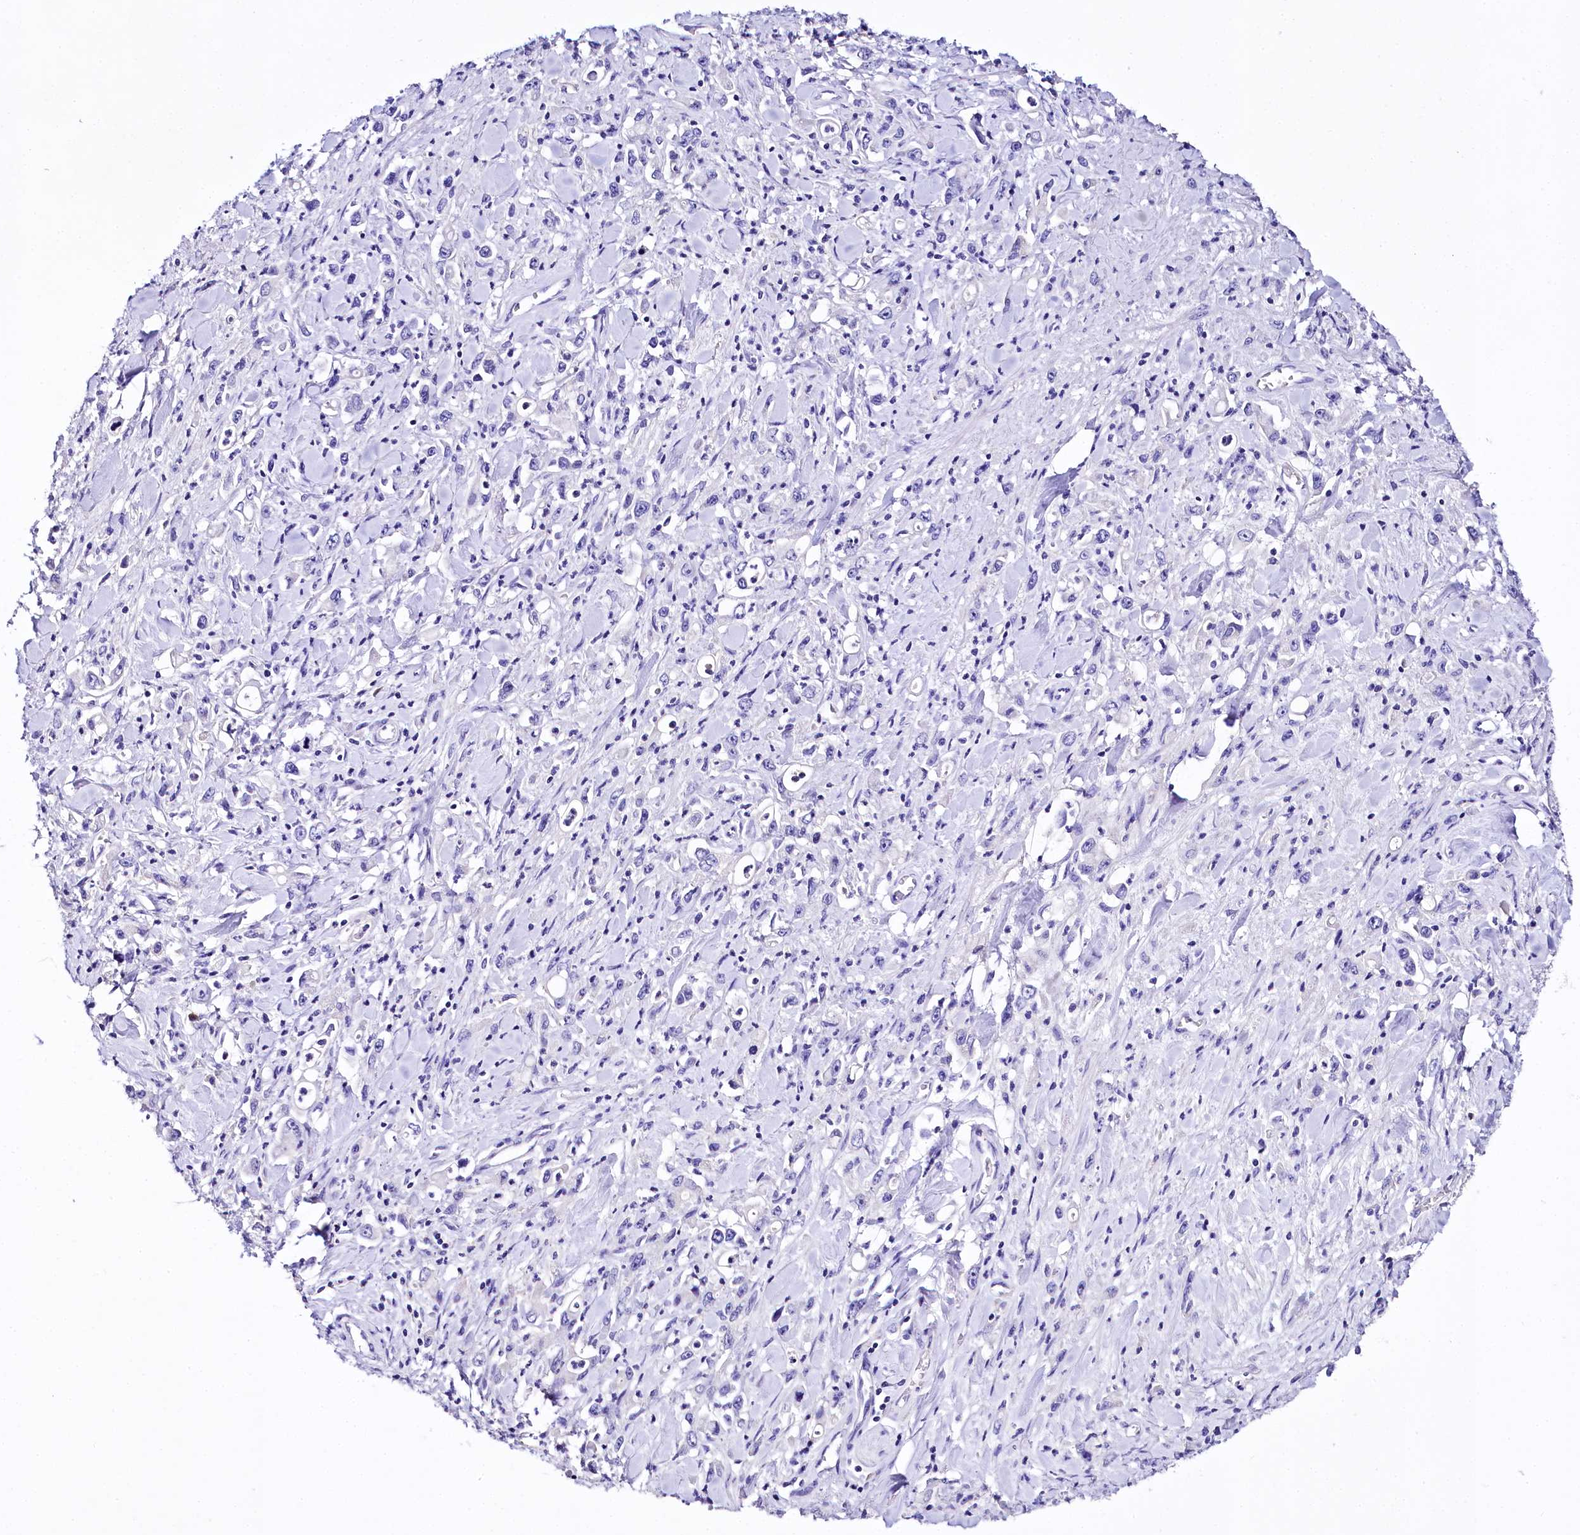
{"staining": {"intensity": "negative", "quantity": "none", "location": "none"}, "tissue": "stomach cancer", "cell_type": "Tumor cells", "image_type": "cancer", "snomed": [{"axis": "morphology", "description": "Adenocarcinoma, NOS"}, {"axis": "topography", "description": "Stomach, lower"}], "caption": "Immunohistochemical staining of human stomach adenocarcinoma reveals no significant expression in tumor cells. (Stains: DAB (3,3'-diaminobenzidine) IHC with hematoxylin counter stain, Microscopy: brightfield microscopy at high magnification).", "gene": "A2ML1", "patient": {"sex": "female", "age": 43}}